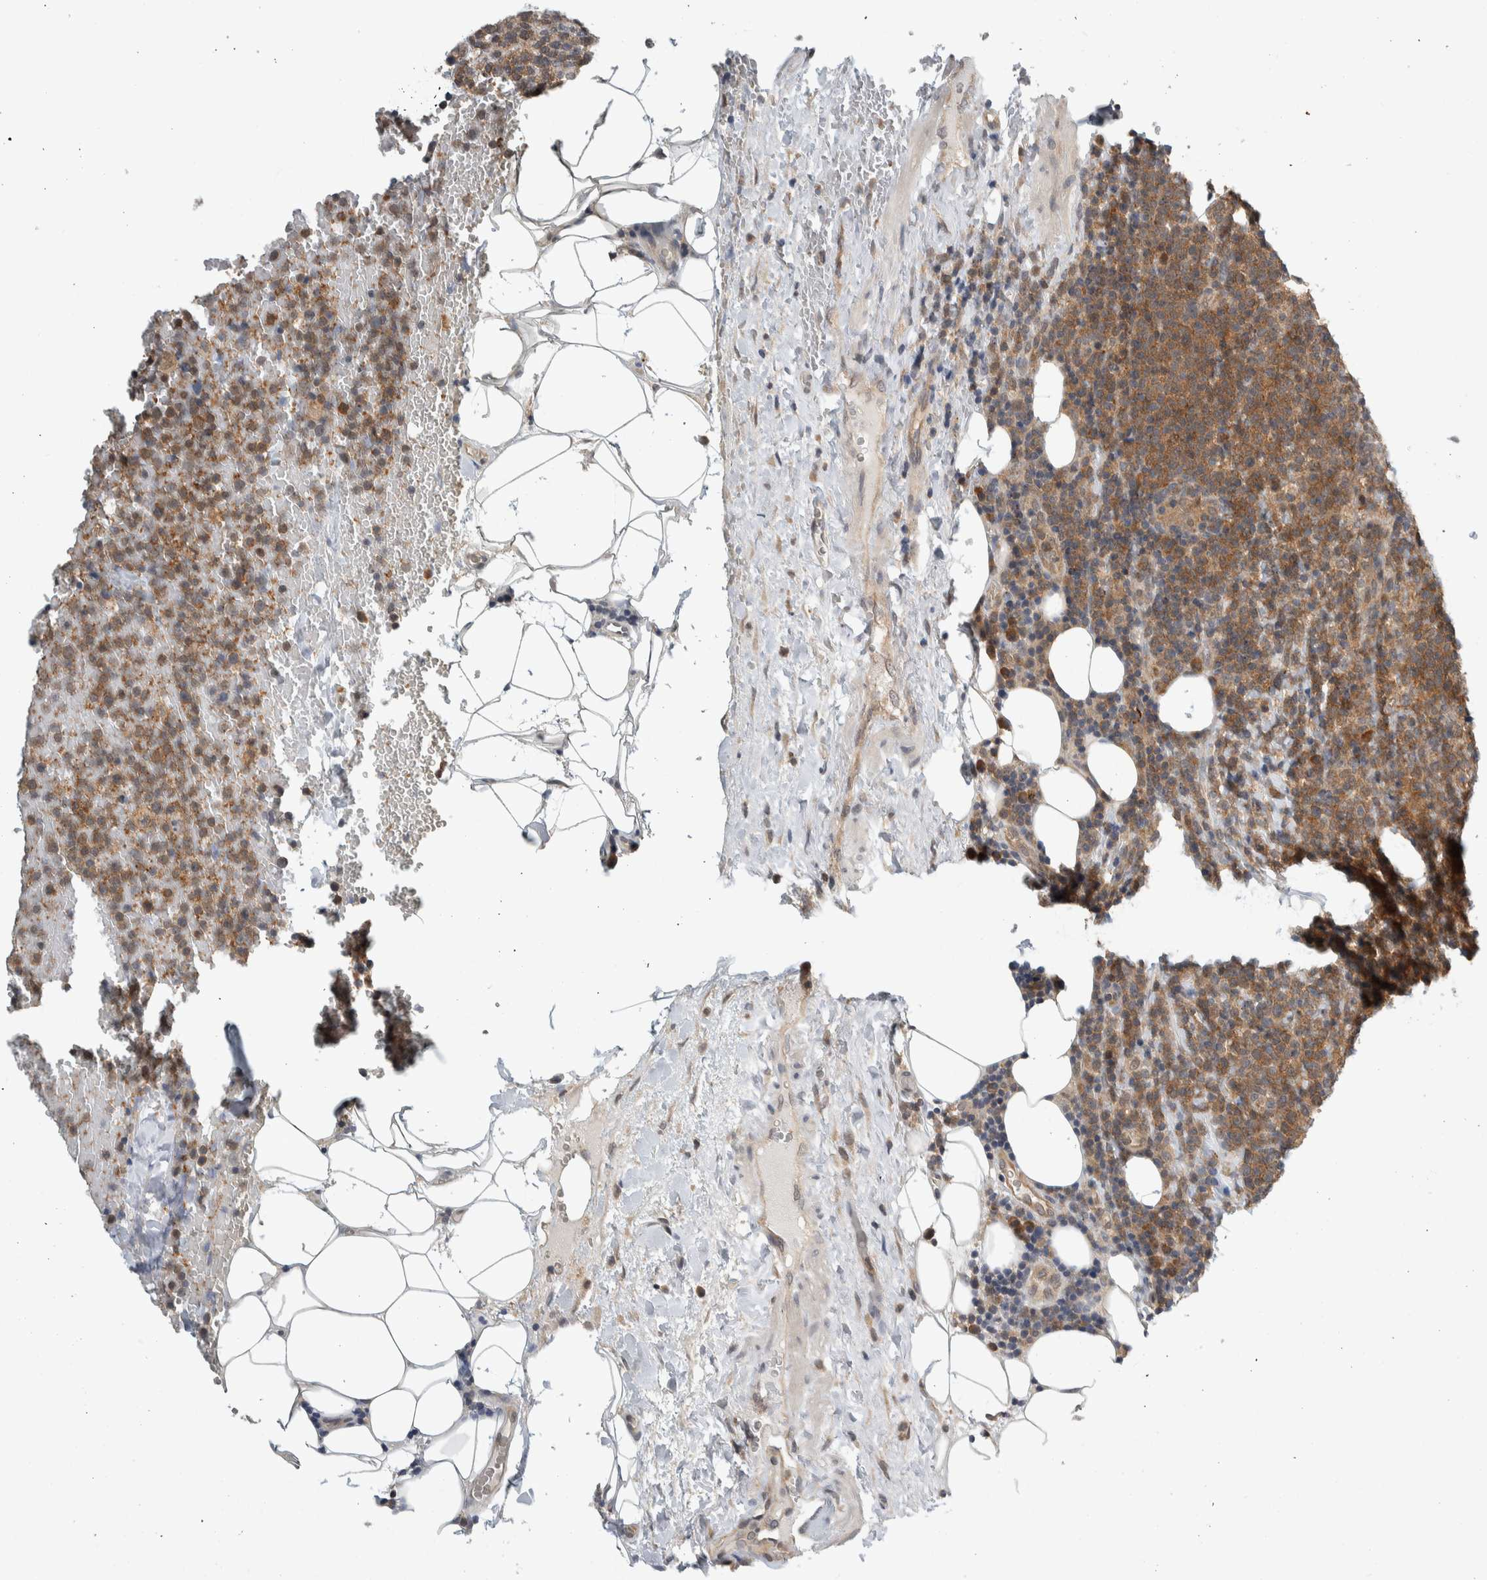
{"staining": {"intensity": "moderate", "quantity": ">75%", "location": "cytoplasmic/membranous"}, "tissue": "lymphoma", "cell_type": "Tumor cells", "image_type": "cancer", "snomed": [{"axis": "morphology", "description": "Malignant lymphoma, non-Hodgkin's type, High grade"}, {"axis": "topography", "description": "Lymph node"}], "caption": "This histopathology image reveals IHC staining of lymphoma, with medium moderate cytoplasmic/membranous expression in approximately >75% of tumor cells.", "gene": "CCDC43", "patient": {"sex": "male", "age": 61}}